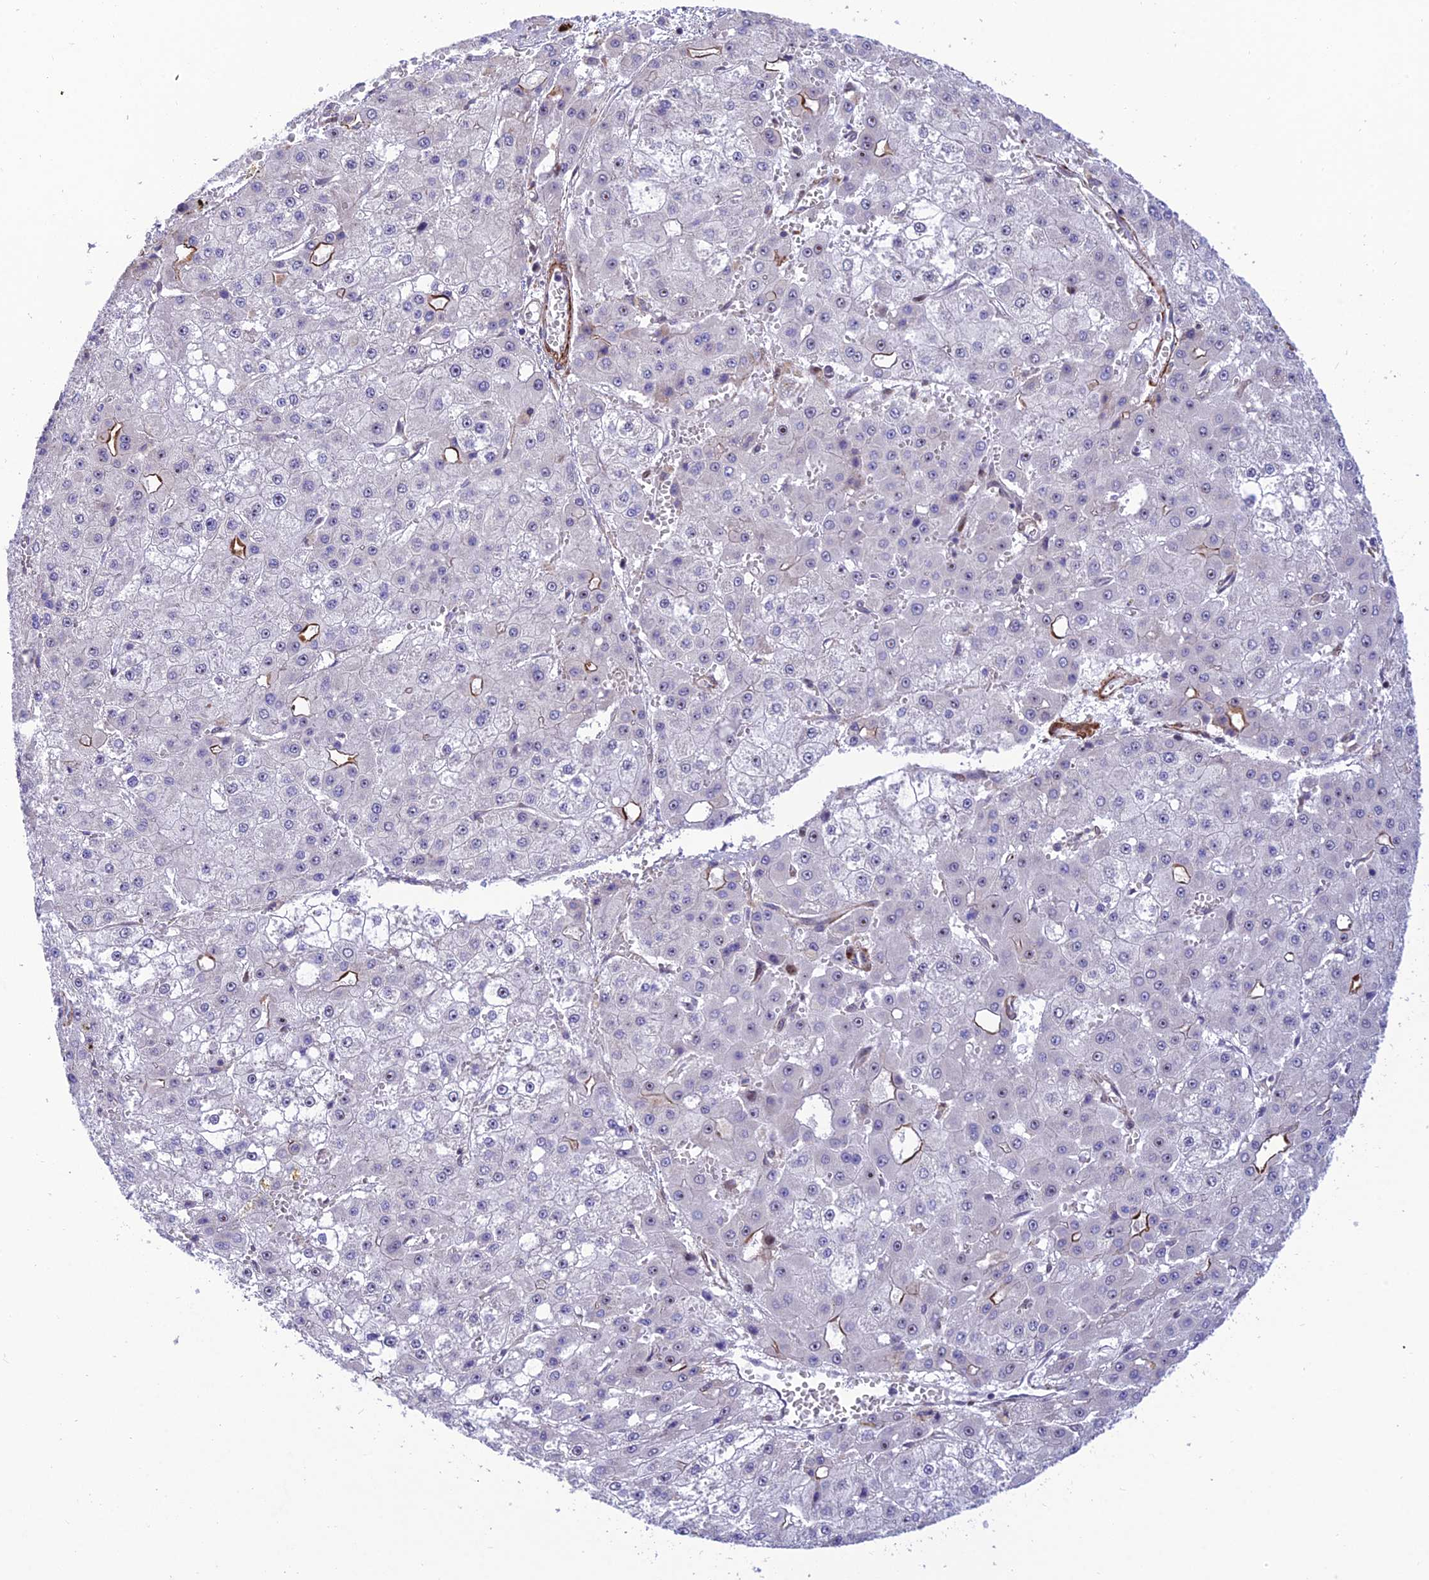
{"staining": {"intensity": "negative", "quantity": "none", "location": "none"}, "tissue": "liver cancer", "cell_type": "Tumor cells", "image_type": "cancer", "snomed": [{"axis": "morphology", "description": "Carcinoma, Hepatocellular, NOS"}, {"axis": "topography", "description": "Liver"}], "caption": "Tumor cells show no significant staining in hepatocellular carcinoma (liver).", "gene": "KBTBD7", "patient": {"sex": "male", "age": 47}}